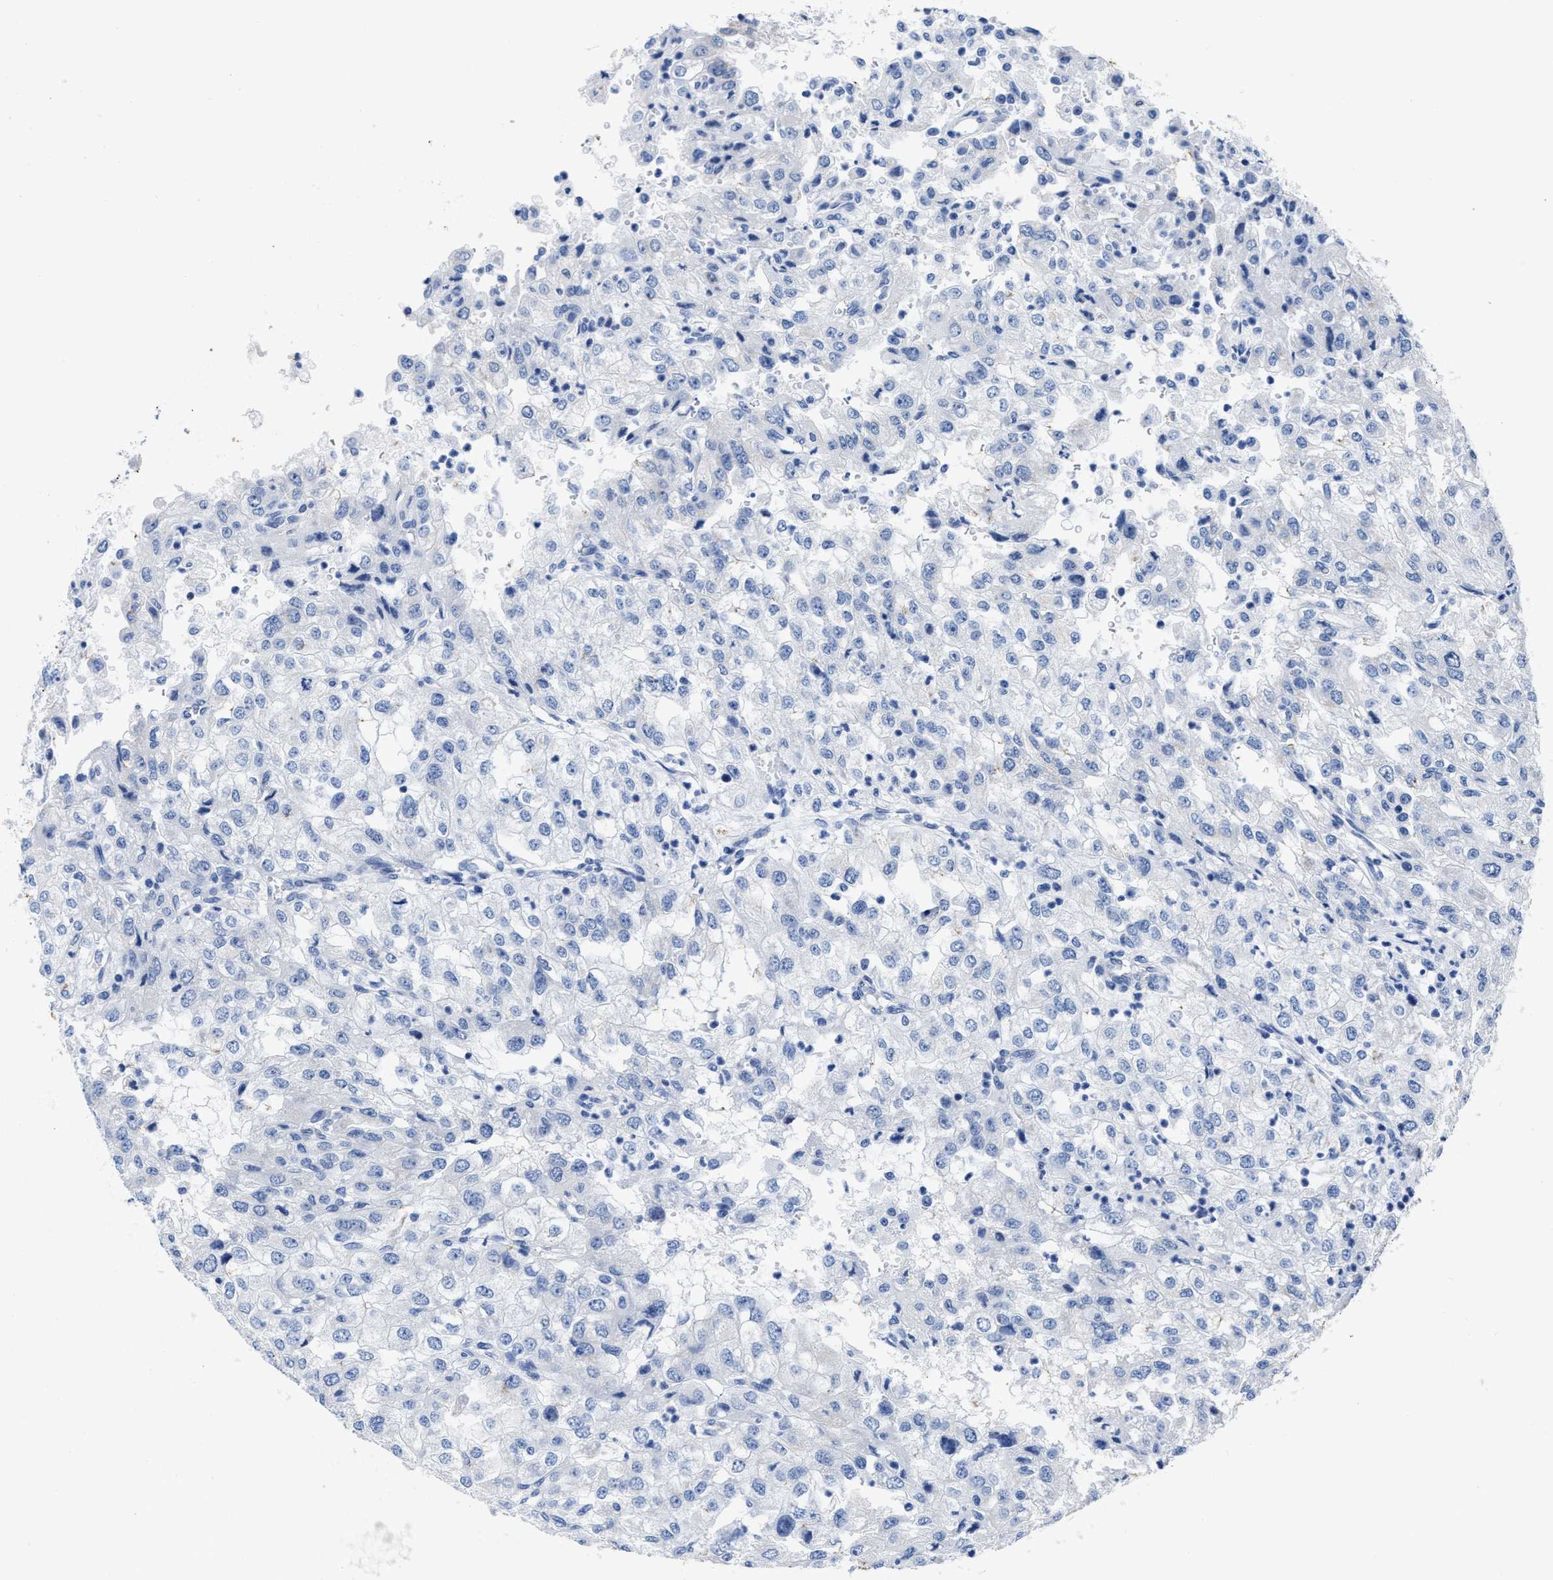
{"staining": {"intensity": "negative", "quantity": "none", "location": "none"}, "tissue": "renal cancer", "cell_type": "Tumor cells", "image_type": "cancer", "snomed": [{"axis": "morphology", "description": "Adenocarcinoma, NOS"}, {"axis": "topography", "description": "Kidney"}], "caption": "This photomicrograph is of renal cancer stained with immunohistochemistry (IHC) to label a protein in brown with the nuclei are counter-stained blue. There is no expression in tumor cells.", "gene": "HOOK1", "patient": {"sex": "female", "age": 54}}